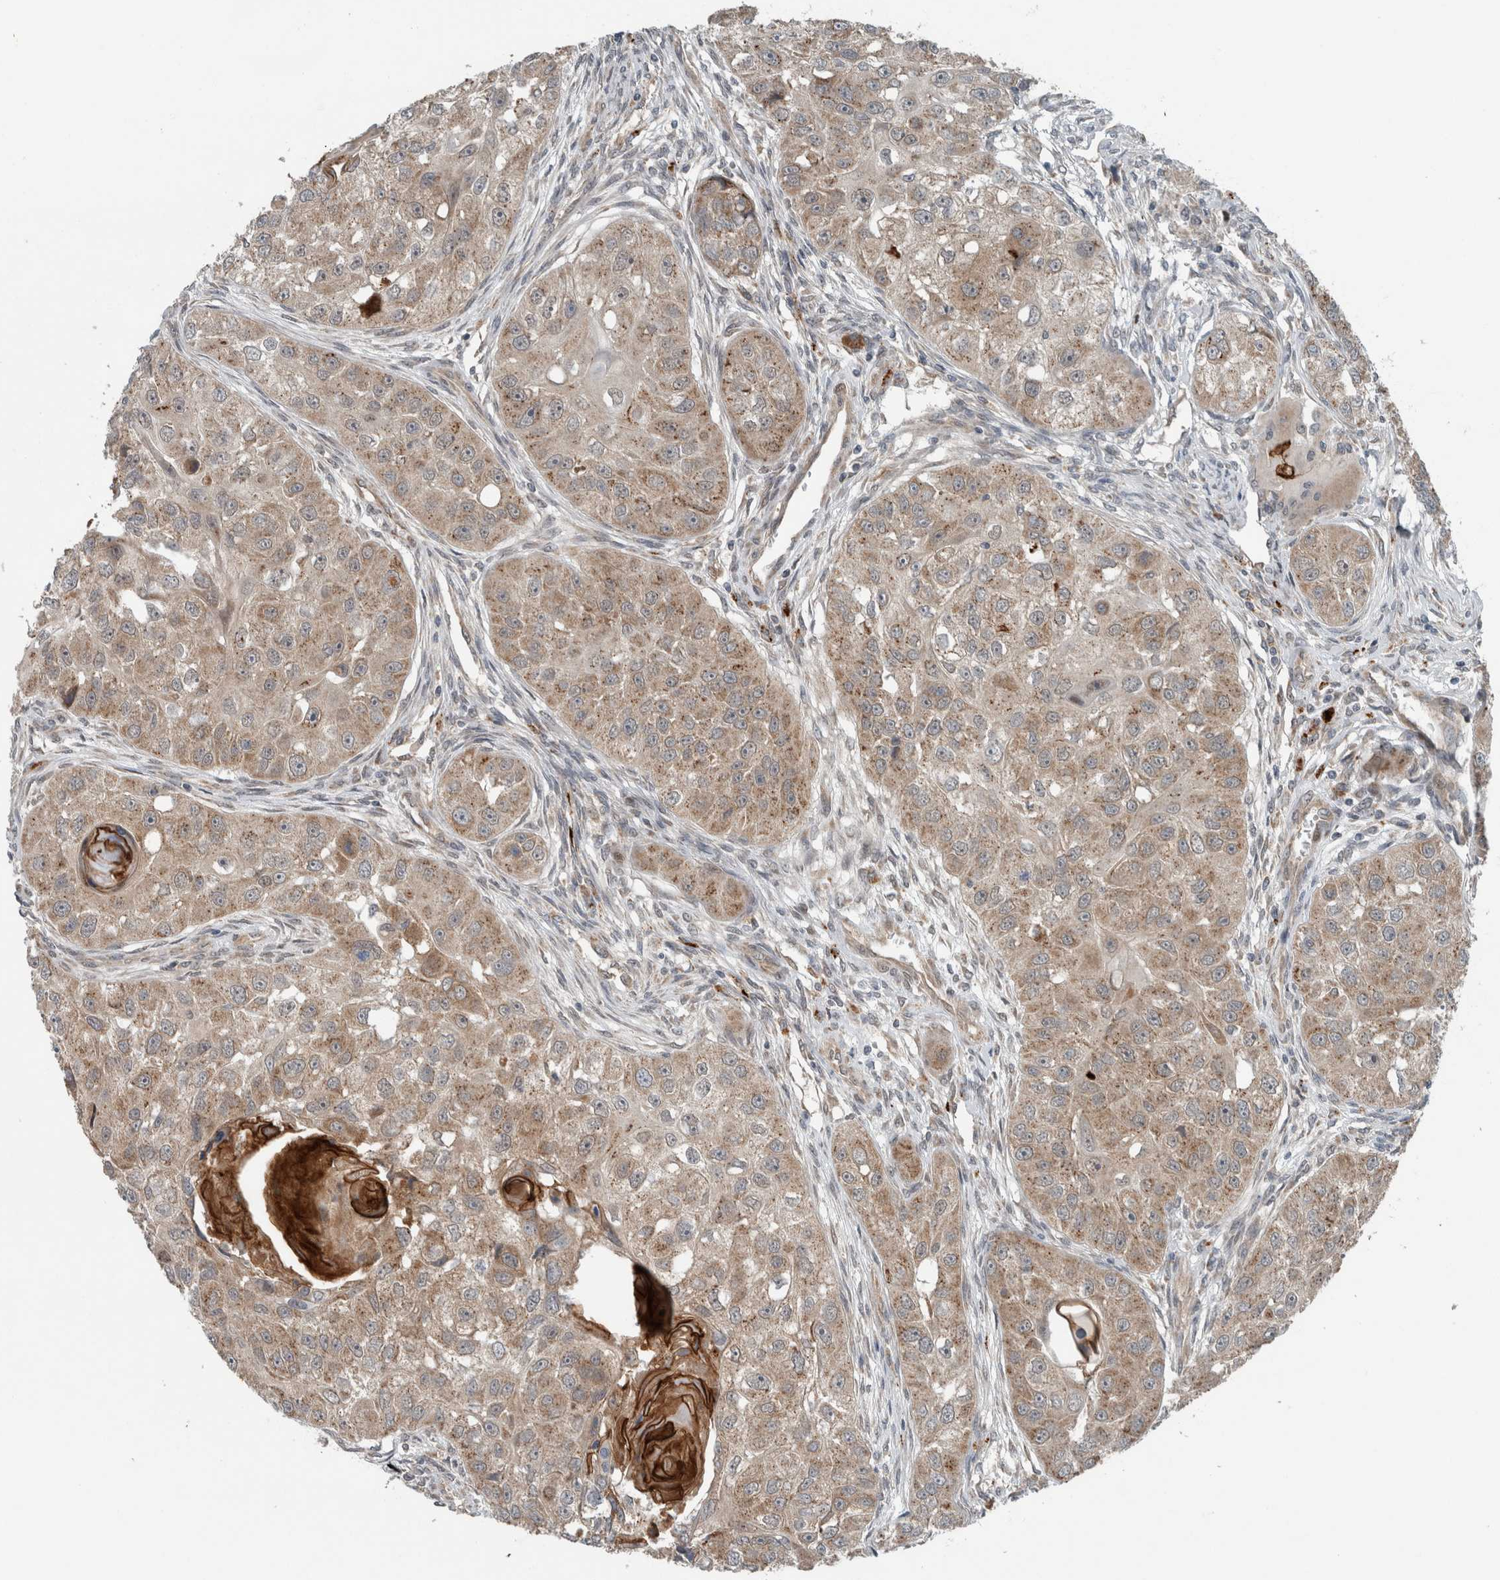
{"staining": {"intensity": "weak", "quantity": ">75%", "location": "cytoplasmic/membranous"}, "tissue": "head and neck cancer", "cell_type": "Tumor cells", "image_type": "cancer", "snomed": [{"axis": "morphology", "description": "Normal tissue, NOS"}, {"axis": "morphology", "description": "Squamous cell carcinoma, NOS"}, {"axis": "topography", "description": "Skeletal muscle"}, {"axis": "topography", "description": "Head-Neck"}], "caption": "Tumor cells display low levels of weak cytoplasmic/membranous positivity in about >75% of cells in human head and neck squamous cell carcinoma. (DAB (3,3'-diaminobenzidine) IHC, brown staining for protein, blue staining for nuclei).", "gene": "GBA2", "patient": {"sex": "male", "age": 51}}